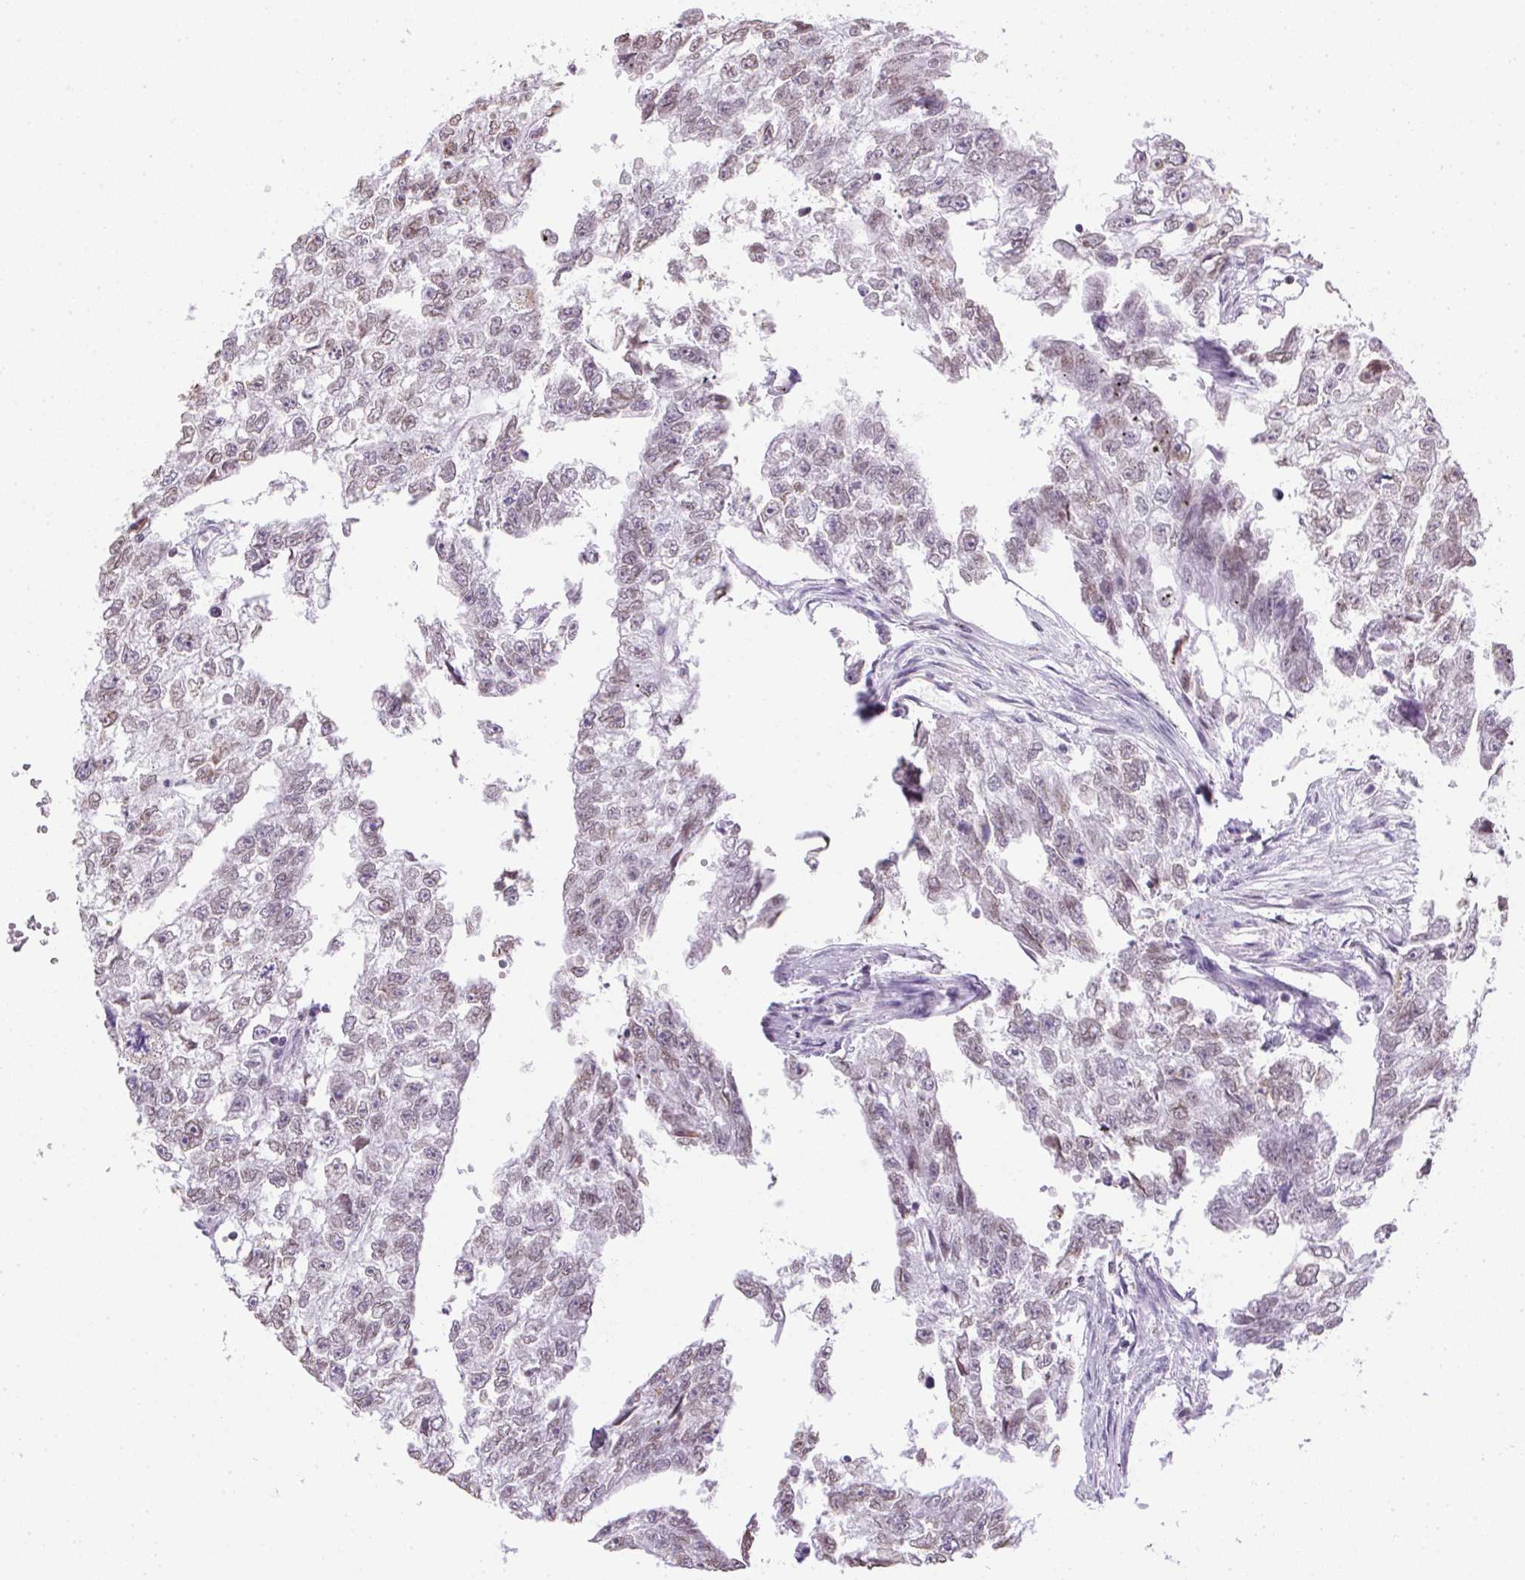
{"staining": {"intensity": "weak", "quantity": "<25%", "location": "nuclear"}, "tissue": "testis cancer", "cell_type": "Tumor cells", "image_type": "cancer", "snomed": [{"axis": "morphology", "description": "Carcinoma, Embryonal, NOS"}, {"axis": "morphology", "description": "Teratoma, malignant, NOS"}, {"axis": "topography", "description": "Testis"}], "caption": "Immunohistochemical staining of testis cancer (embryonal carcinoma) shows no significant expression in tumor cells.", "gene": "PRL", "patient": {"sex": "male", "age": 44}}